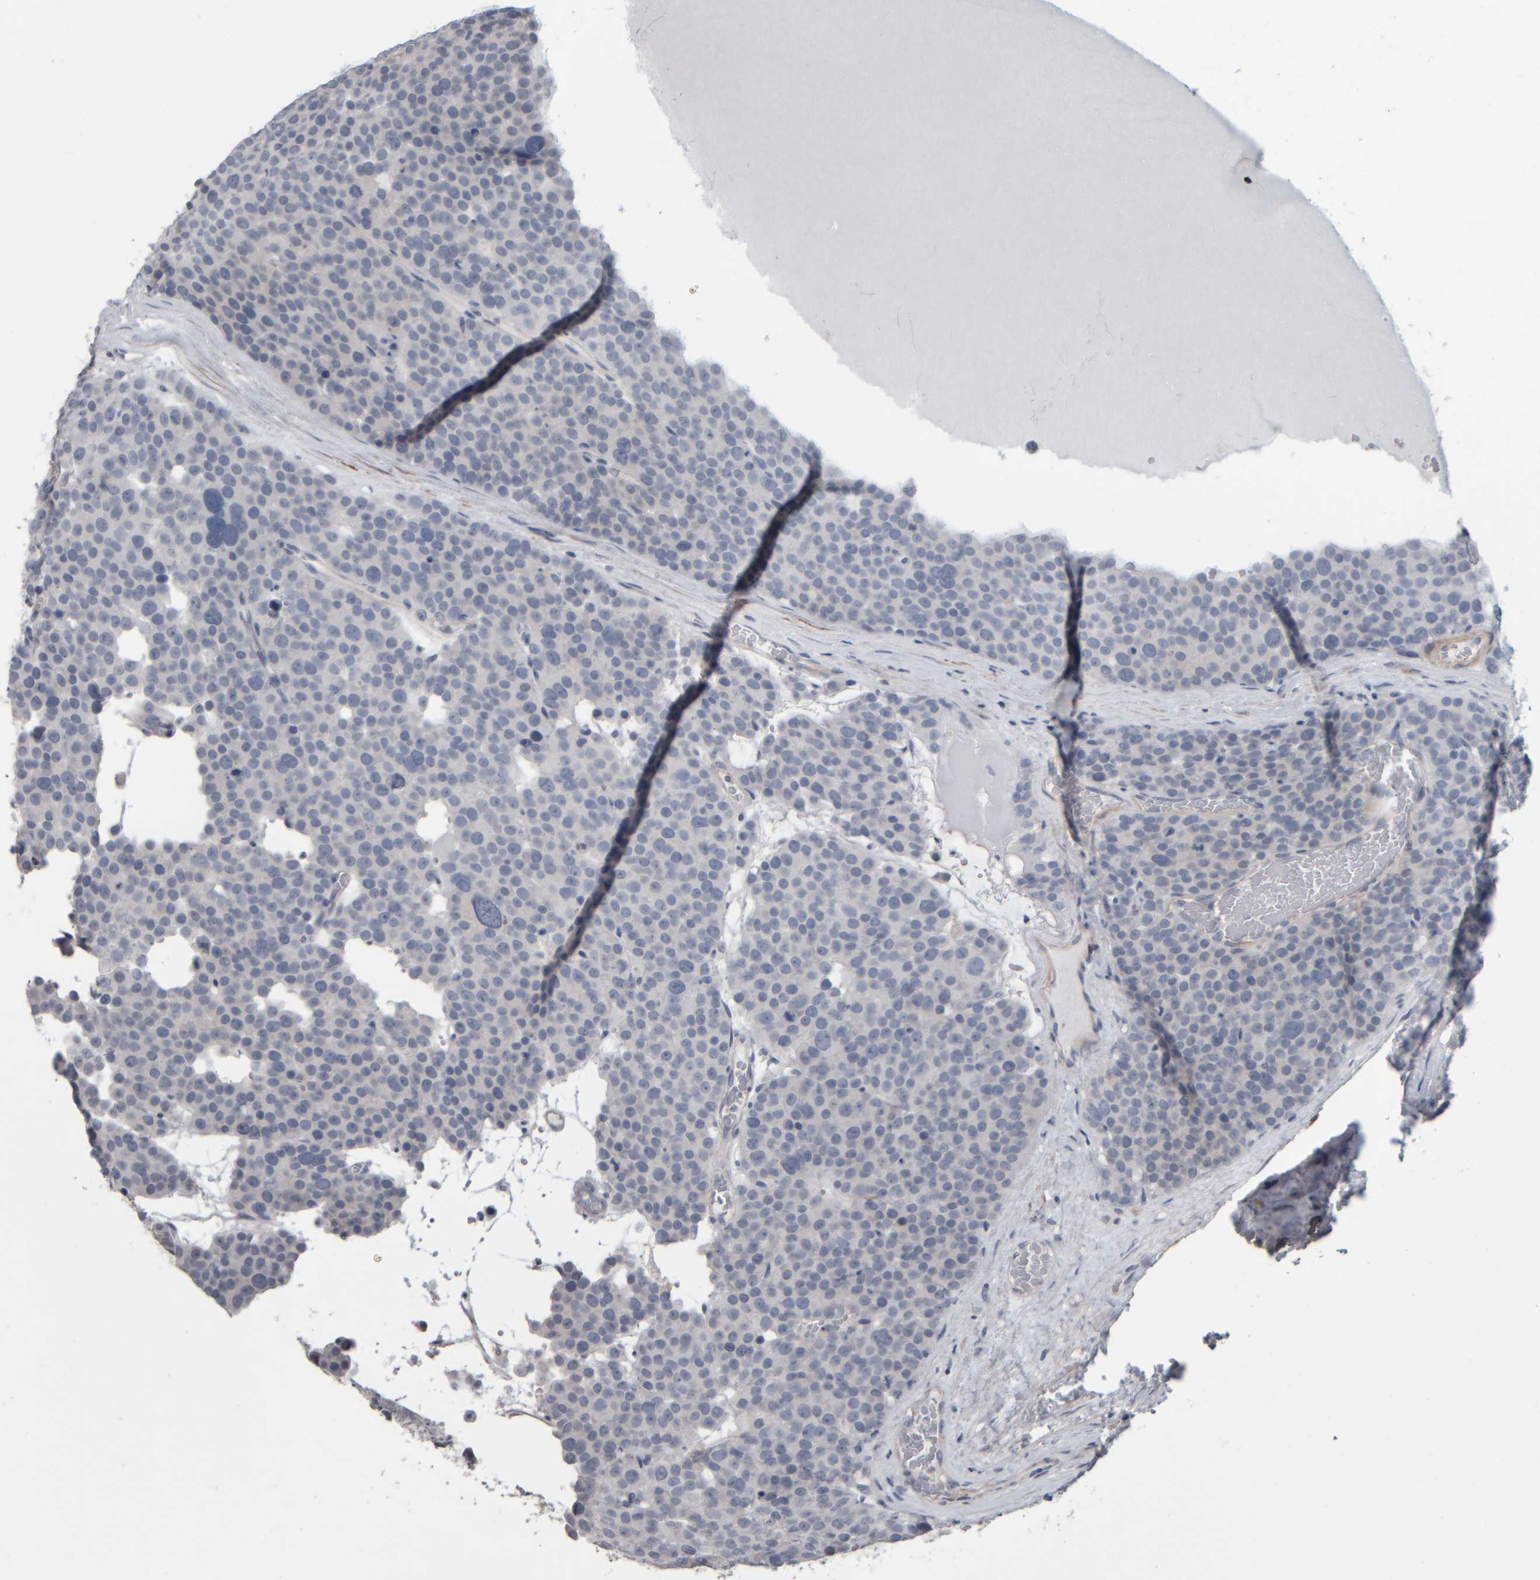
{"staining": {"intensity": "negative", "quantity": "none", "location": "none"}, "tissue": "testis cancer", "cell_type": "Tumor cells", "image_type": "cancer", "snomed": [{"axis": "morphology", "description": "Seminoma, NOS"}, {"axis": "topography", "description": "Testis"}], "caption": "A high-resolution photomicrograph shows immunohistochemistry (IHC) staining of testis seminoma, which demonstrates no significant expression in tumor cells. (DAB (3,3'-diaminobenzidine) immunohistochemistry (IHC) visualized using brightfield microscopy, high magnification).", "gene": "CAVIN4", "patient": {"sex": "male", "age": 71}}